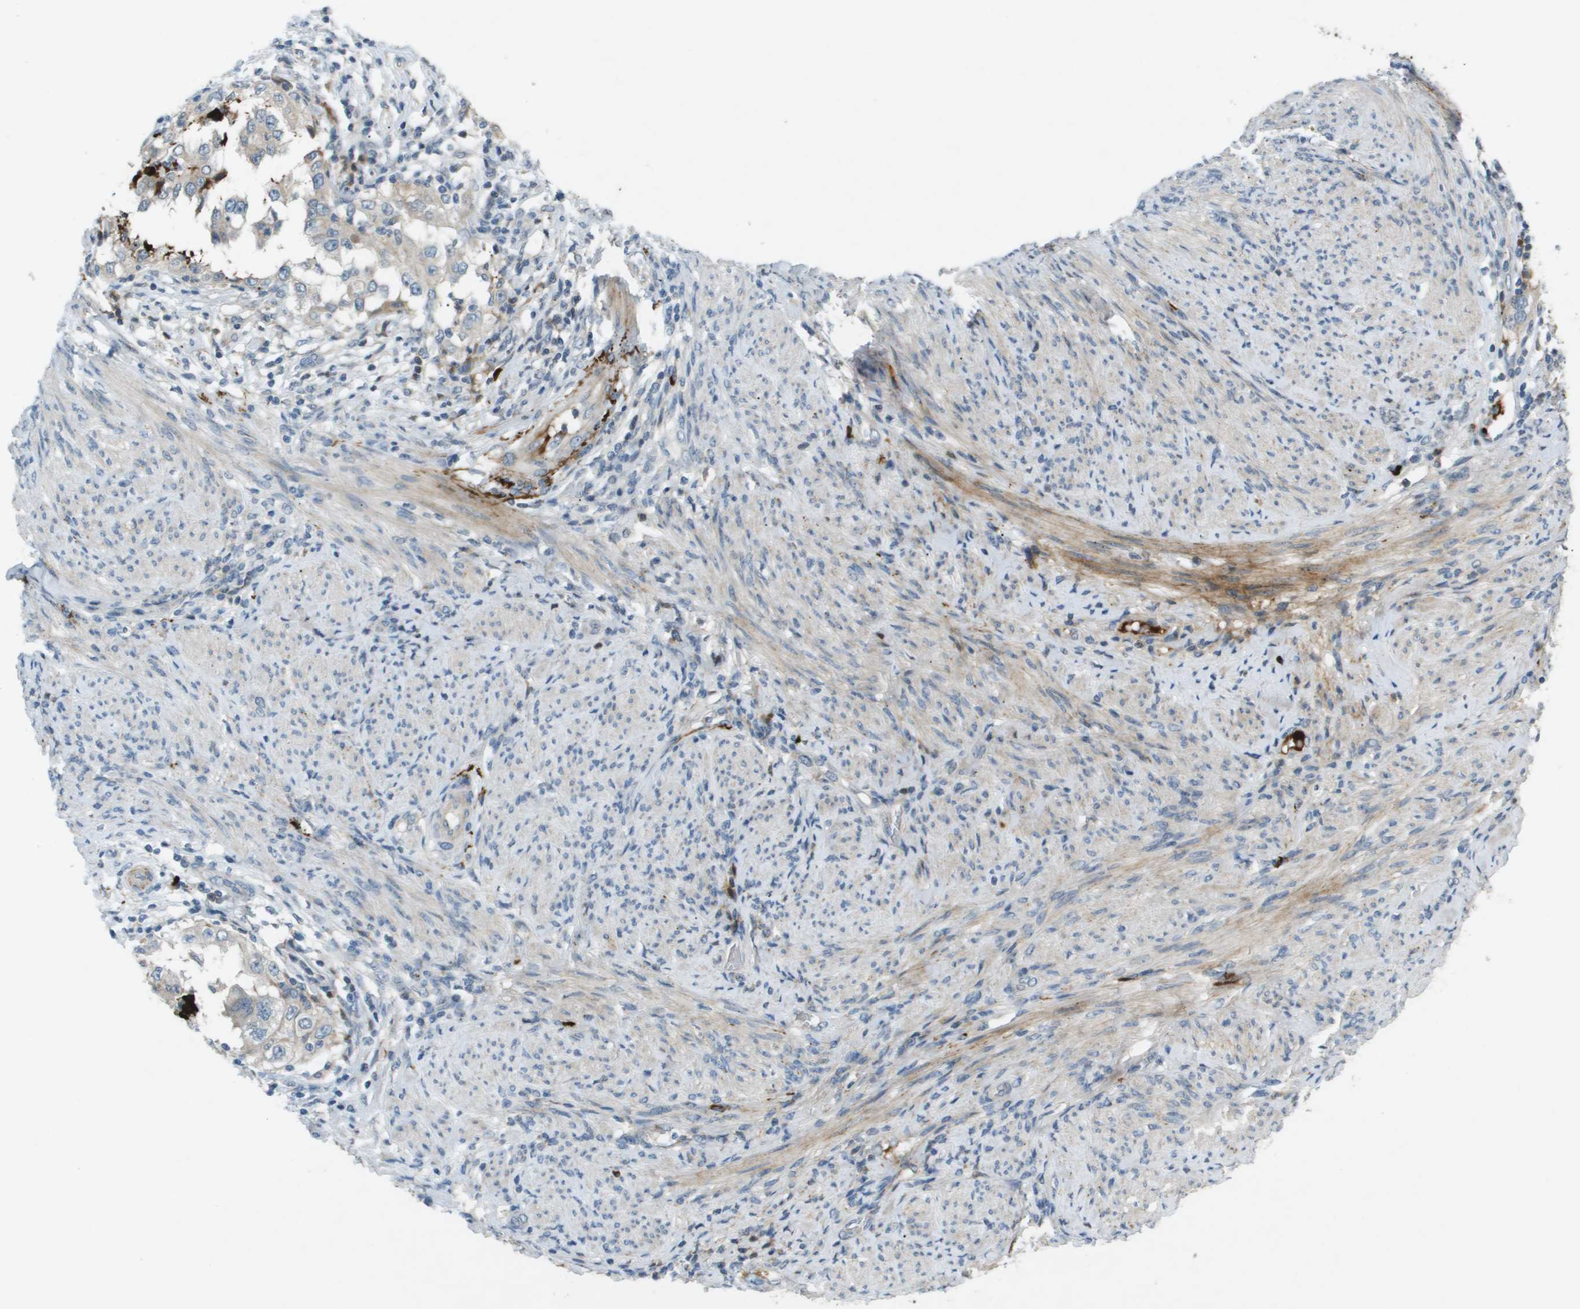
{"staining": {"intensity": "weak", "quantity": "<25%", "location": "cytoplasmic/membranous"}, "tissue": "endometrial cancer", "cell_type": "Tumor cells", "image_type": "cancer", "snomed": [{"axis": "morphology", "description": "Adenocarcinoma, NOS"}, {"axis": "topography", "description": "Endometrium"}], "caption": "Immunohistochemistry photomicrograph of endometrial cancer (adenocarcinoma) stained for a protein (brown), which displays no staining in tumor cells.", "gene": "VTN", "patient": {"sex": "female", "age": 85}}